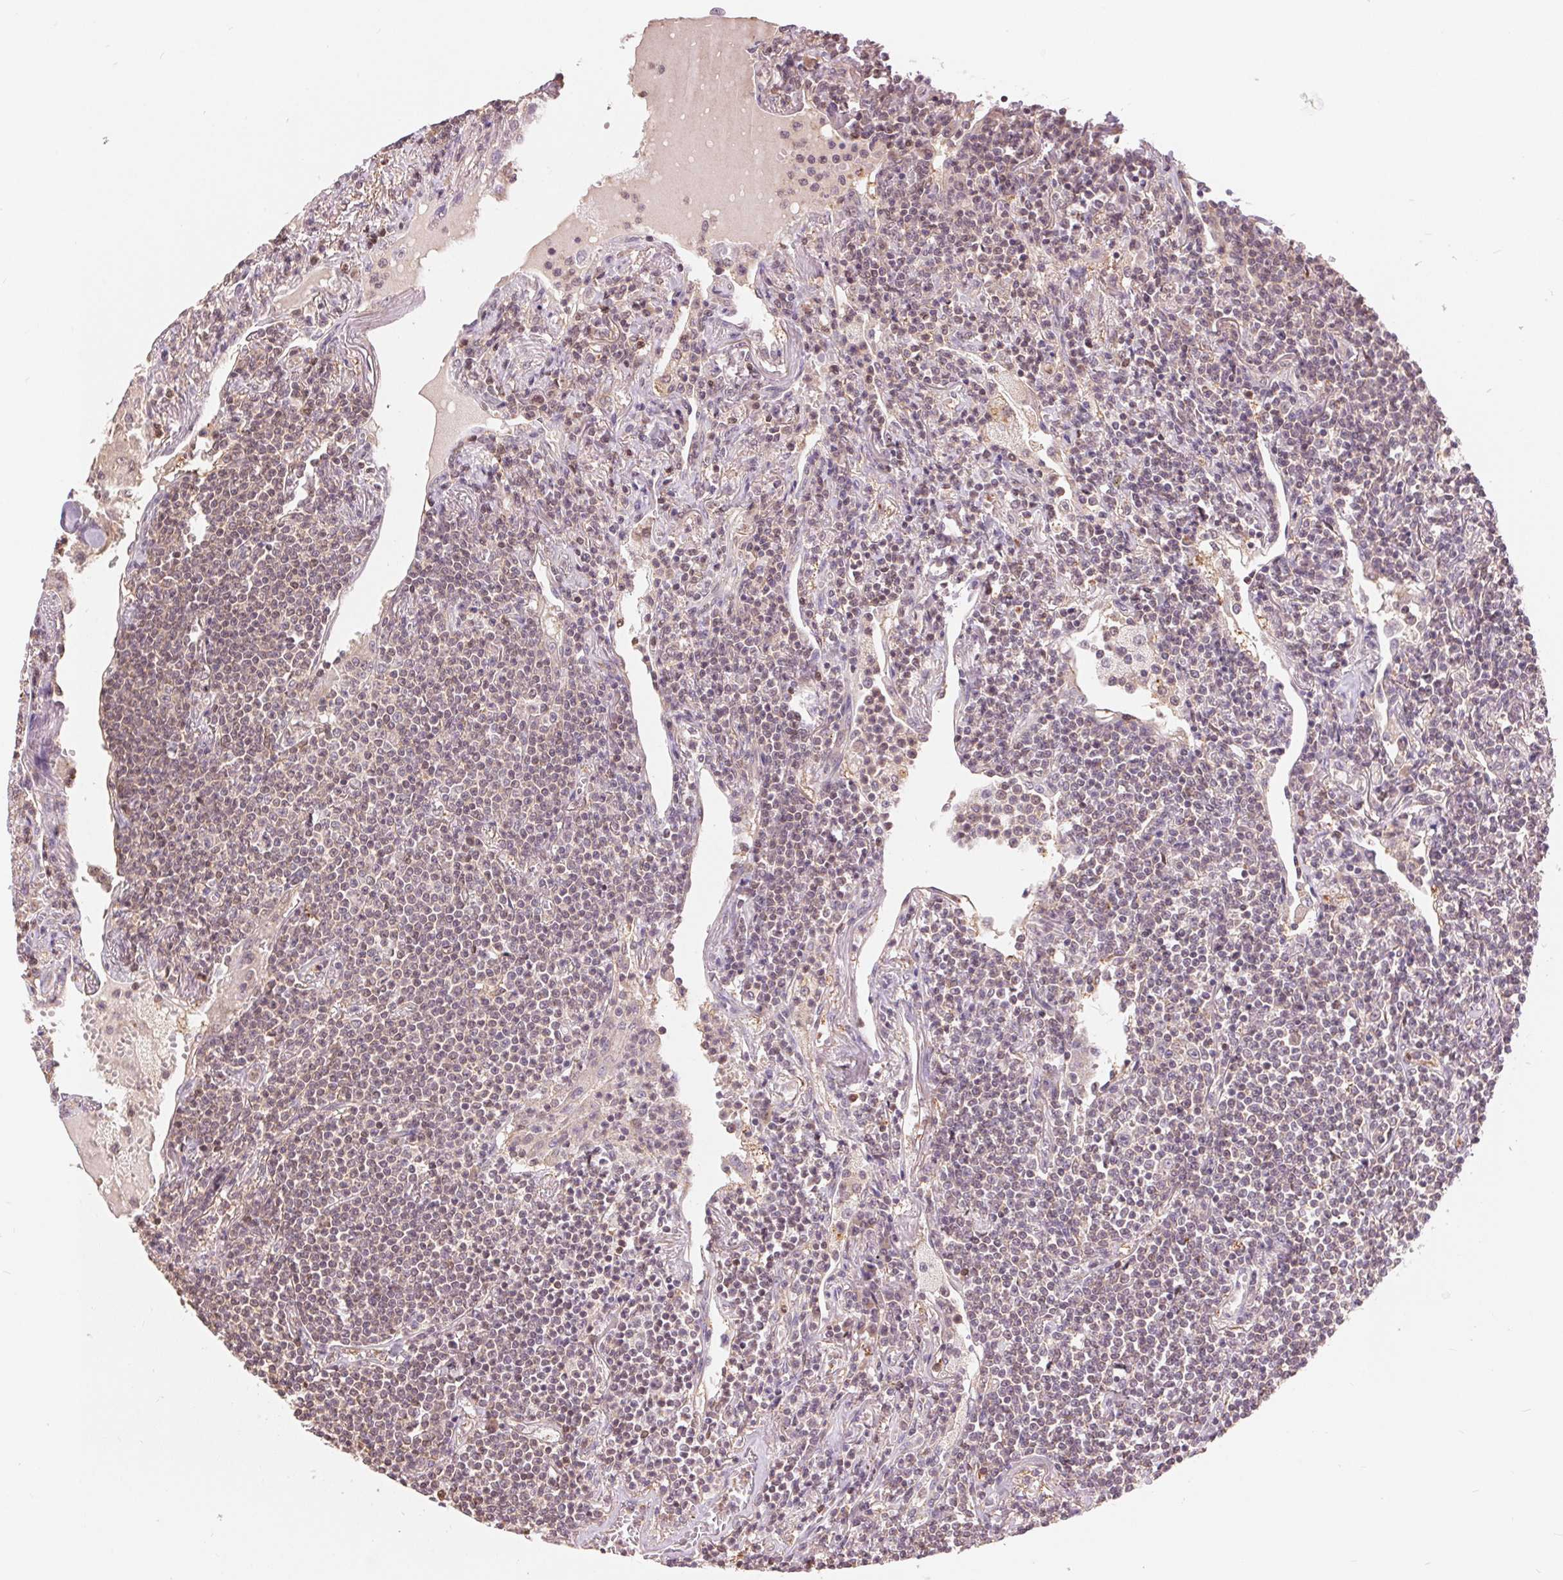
{"staining": {"intensity": "weak", "quantity": ">75%", "location": "nuclear"}, "tissue": "lymphoma", "cell_type": "Tumor cells", "image_type": "cancer", "snomed": [{"axis": "morphology", "description": "Malignant lymphoma, non-Hodgkin's type, Low grade"}, {"axis": "topography", "description": "Lung"}], "caption": "Immunohistochemistry histopathology image of neoplastic tissue: human malignant lymphoma, non-Hodgkin's type (low-grade) stained using immunohistochemistry (IHC) reveals low levels of weak protein expression localized specifically in the nuclear of tumor cells, appearing as a nuclear brown color.", "gene": "TMEM273", "patient": {"sex": "female", "age": 71}}